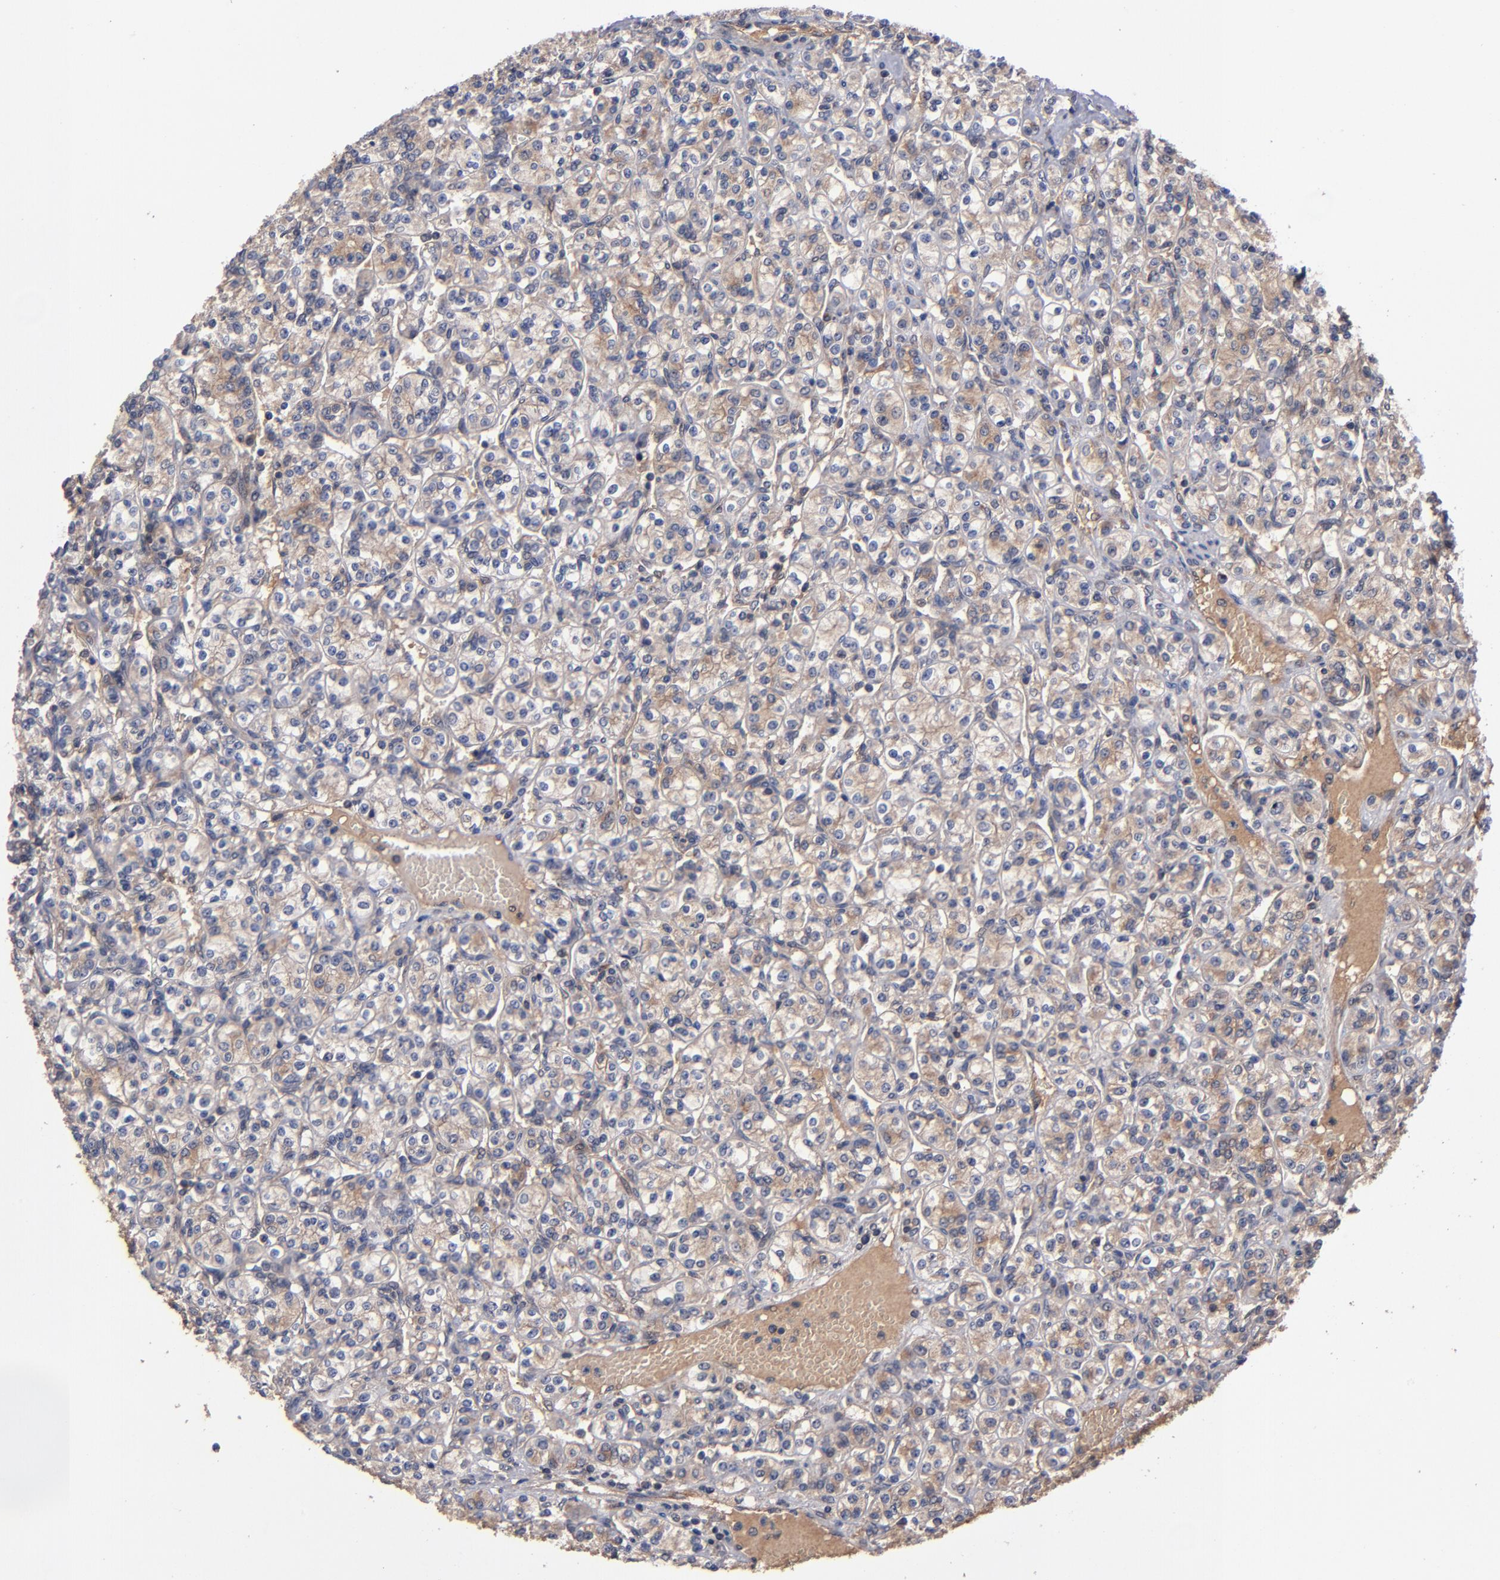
{"staining": {"intensity": "weak", "quantity": ">75%", "location": "cytoplasmic/membranous"}, "tissue": "renal cancer", "cell_type": "Tumor cells", "image_type": "cancer", "snomed": [{"axis": "morphology", "description": "Adenocarcinoma, NOS"}, {"axis": "topography", "description": "Kidney"}], "caption": "Renal adenocarcinoma was stained to show a protein in brown. There is low levels of weak cytoplasmic/membranous staining in approximately >75% of tumor cells. The staining was performed using DAB, with brown indicating positive protein expression. Nuclei are stained blue with hematoxylin.", "gene": "BDKRB1", "patient": {"sex": "male", "age": 77}}